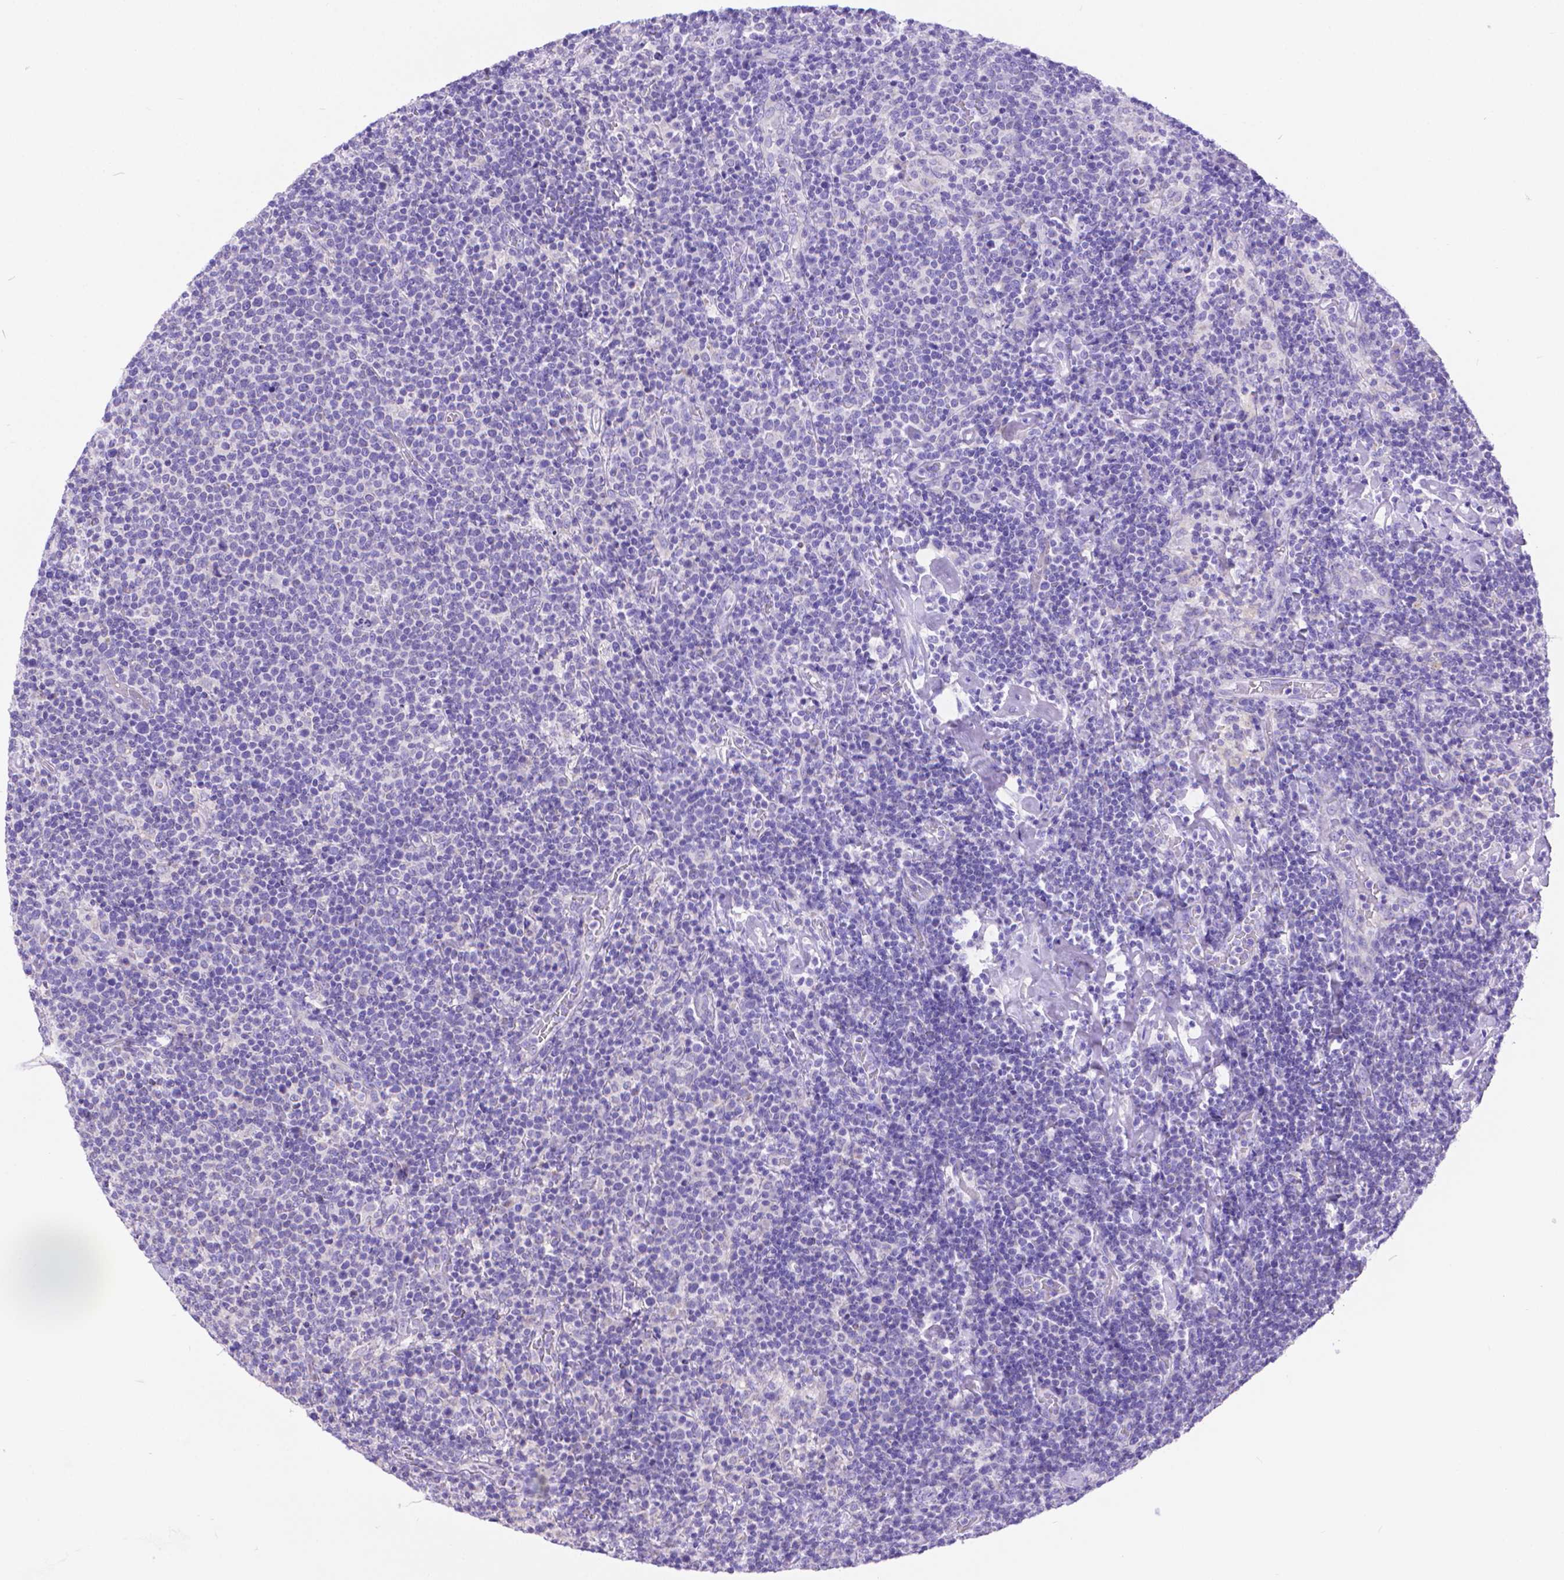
{"staining": {"intensity": "negative", "quantity": "none", "location": "none"}, "tissue": "lymphoma", "cell_type": "Tumor cells", "image_type": "cancer", "snomed": [{"axis": "morphology", "description": "Malignant lymphoma, non-Hodgkin's type, High grade"}, {"axis": "topography", "description": "Lymph node"}], "caption": "An image of high-grade malignant lymphoma, non-Hodgkin's type stained for a protein displays no brown staining in tumor cells.", "gene": "DHRS2", "patient": {"sex": "male", "age": 61}}